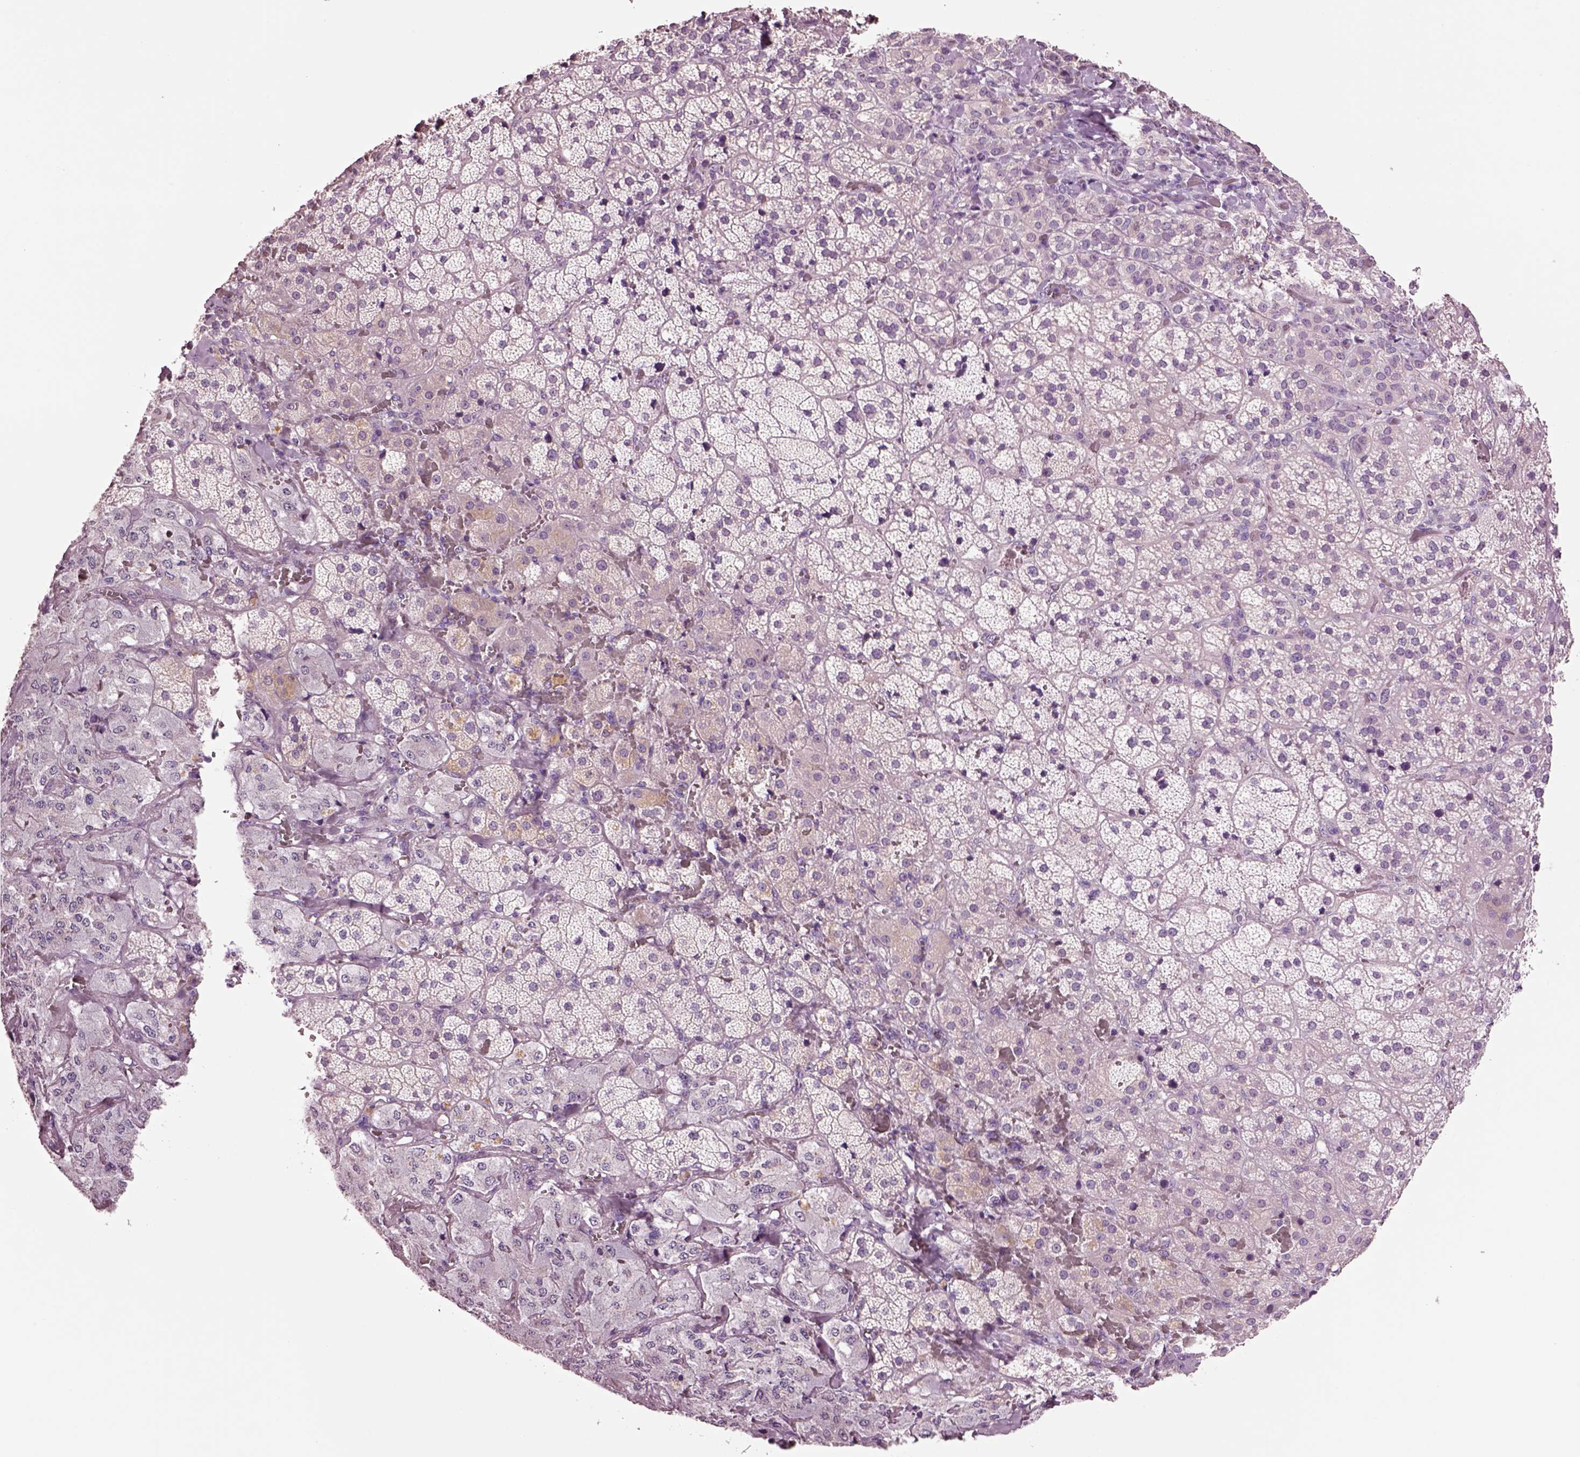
{"staining": {"intensity": "negative", "quantity": "none", "location": "none"}, "tissue": "adrenal gland", "cell_type": "Glandular cells", "image_type": "normal", "snomed": [{"axis": "morphology", "description": "Normal tissue, NOS"}, {"axis": "topography", "description": "Adrenal gland"}], "caption": "DAB immunohistochemical staining of normal human adrenal gland reveals no significant expression in glandular cells.", "gene": "CLPSL1", "patient": {"sex": "male", "age": 57}}